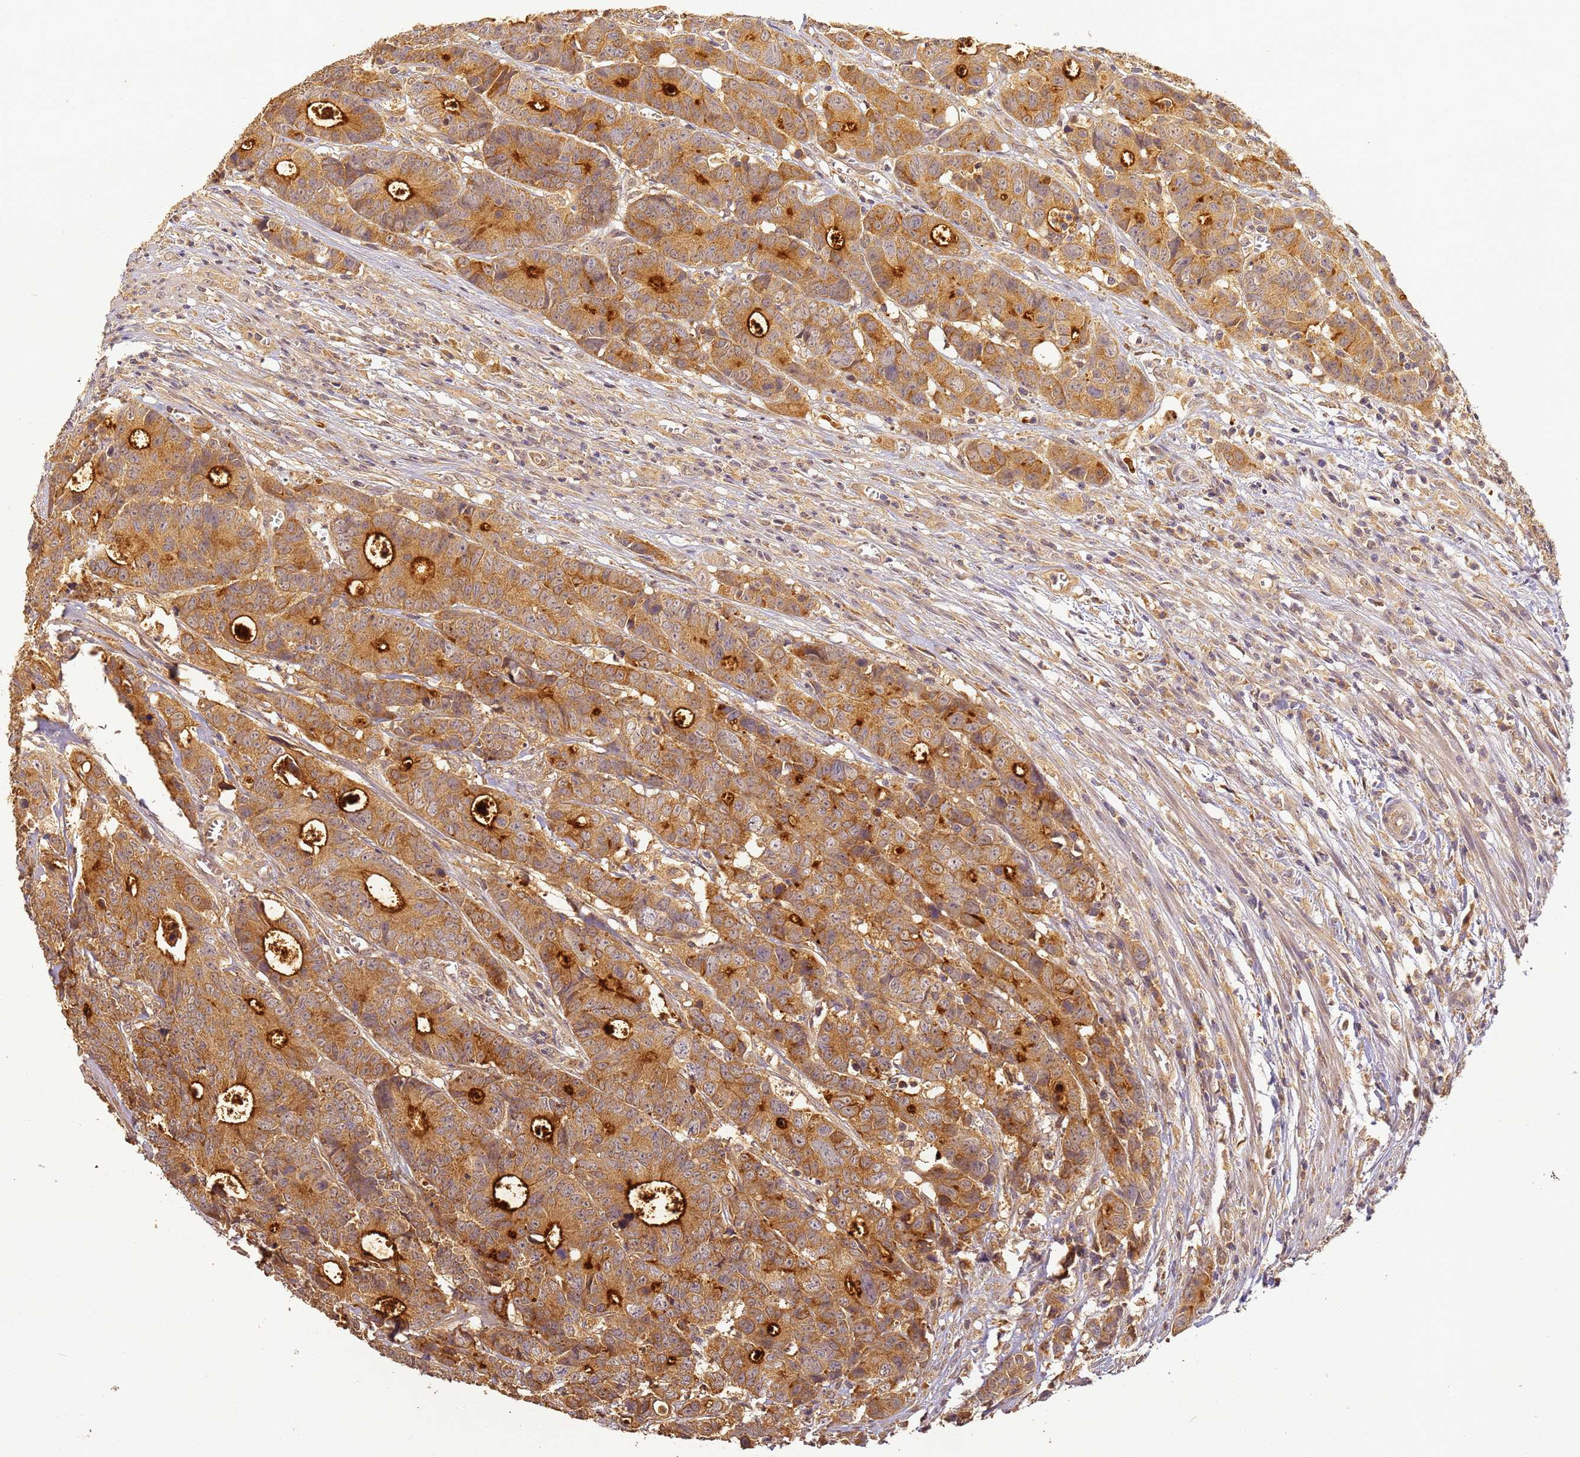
{"staining": {"intensity": "moderate", "quantity": ">75%", "location": "cytoplasmic/membranous"}, "tissue": "colorectal cancer", "cell_type": "Tumor cells", "image_type": "cancer", "snomed": [{"axis": "morphology", "description": "Adenocarcinoma, NOS"}, {"axis": "topography", "description": "Colon"}], "caption": "A medium amount of moderate cytoplasmic/membranous positivity is appreciated in approximately >75% of tumor cells in colorectal adenocarcinoma tissue.", "gene": "TIGAR", "patient": {"sex": "female", "age": 57}}